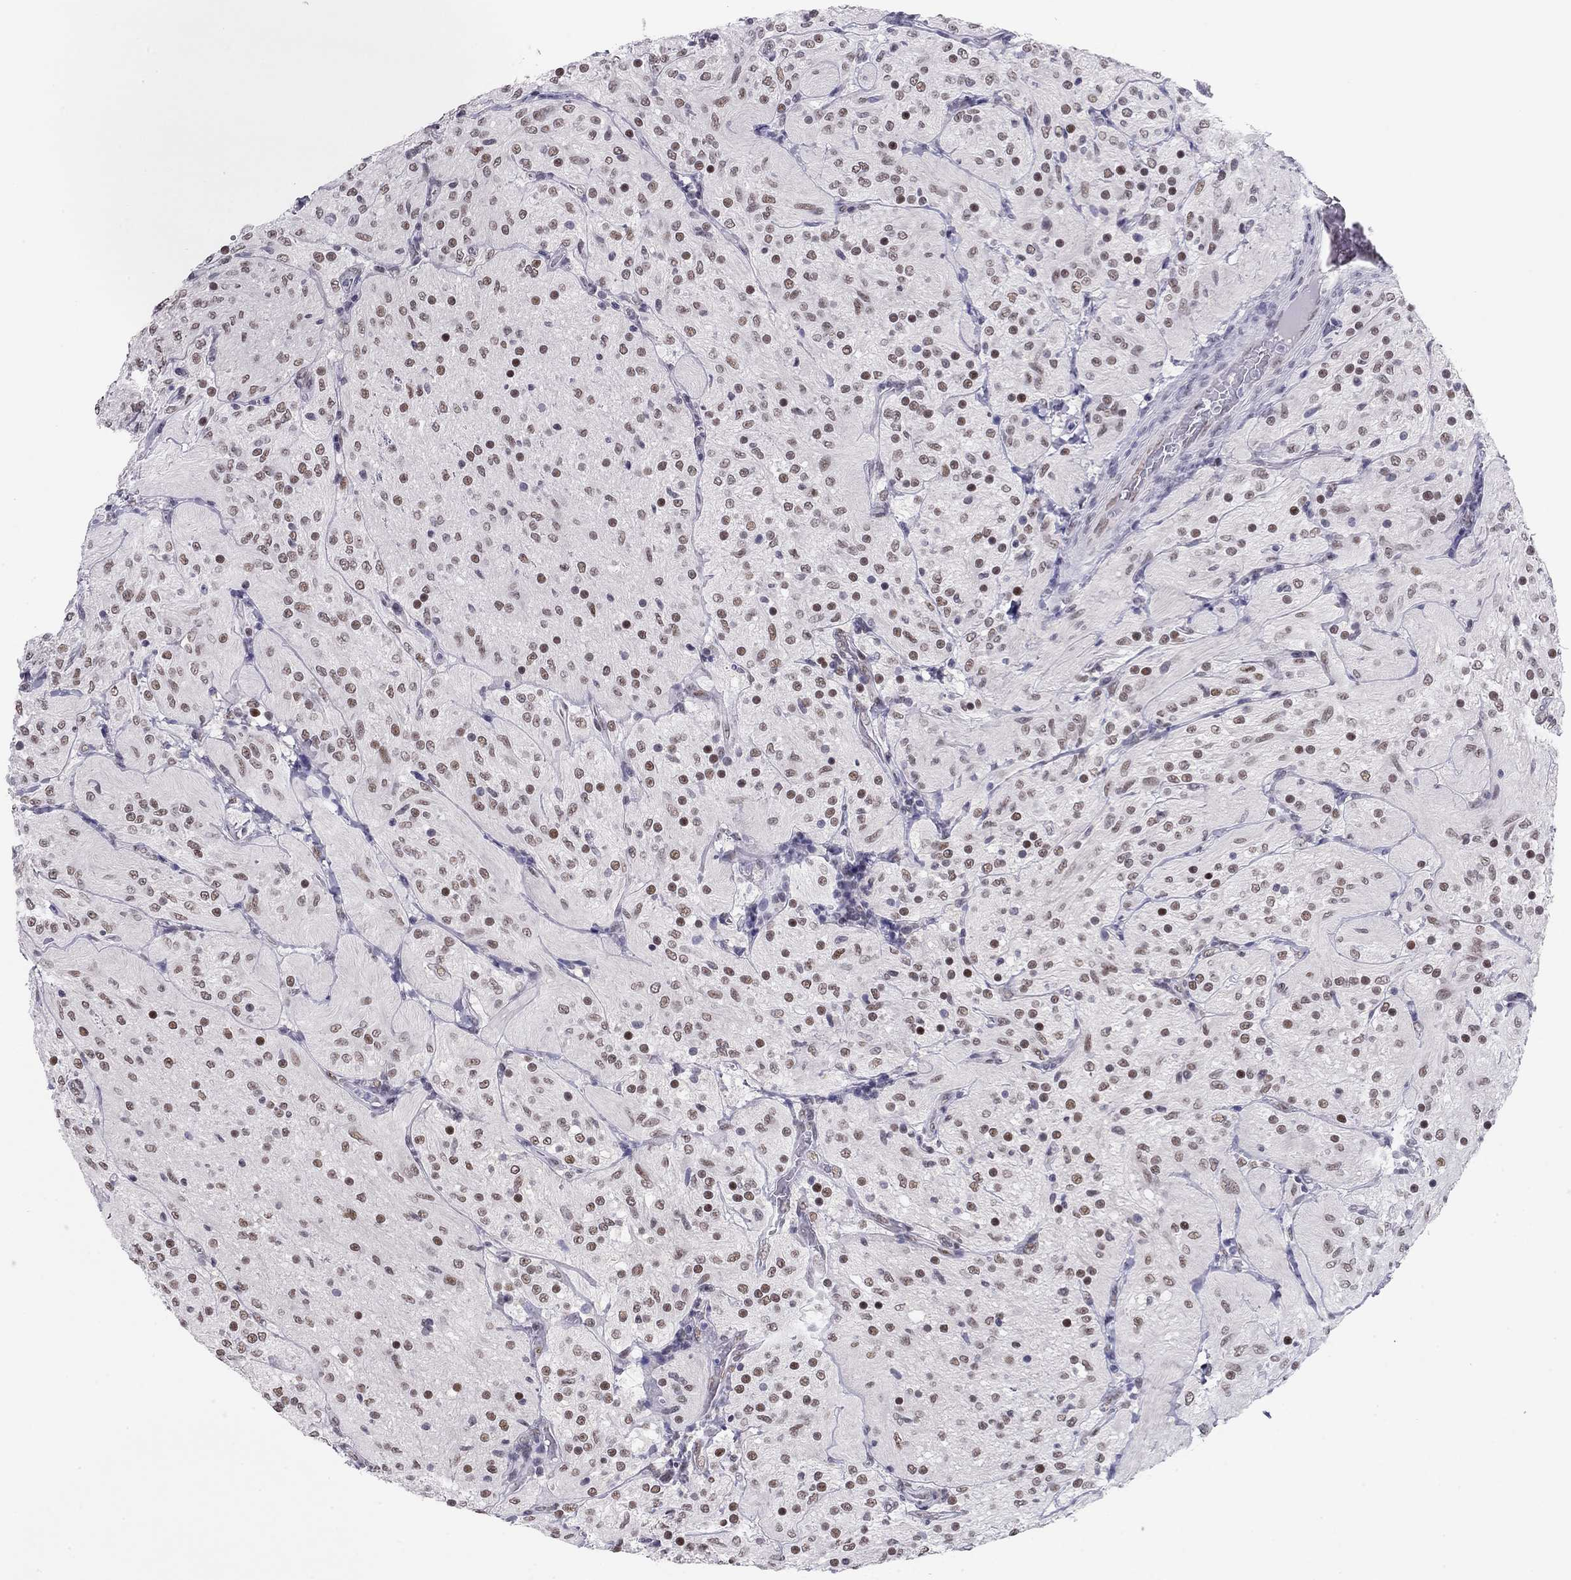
{"staining": {"intensity": "moderate", "quantity": ">75%", "location": "nuclear"}, "tissue": "glioma", "cell_type": "Tumor cells", "image_type": "cancer", "snomed": [{"axis": "morphology", "description": "Glioma, malignant, Low grade"}, {"axis": "topography", "description": "Brain"}], "caption": "Brown immunohistochemical staining in low-grade glioma (malignant) demonstrates moderate nuclear positivity in about >75% of tumor cells.", "gene": "DOT1L", "patient": {"sex": "male", "age": 3}}